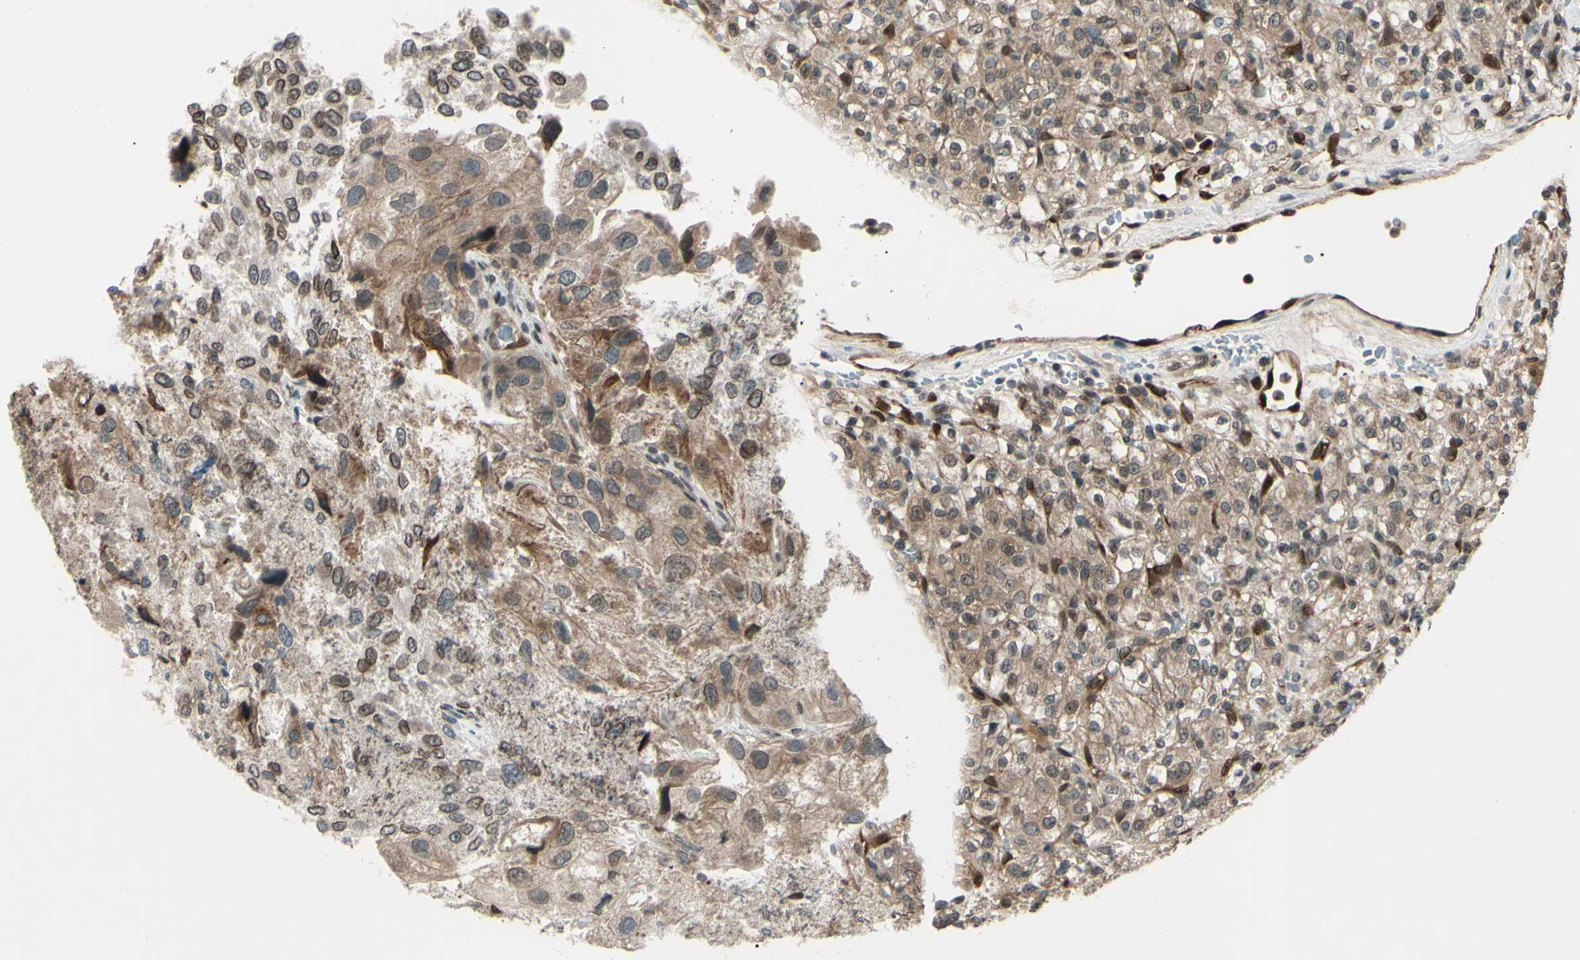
{"staining": {"intensity": "weak", "quantity": ">75%", "location": "cytoplasmic/membranous"}, "tissue": "renal cancer", "cell_type": "Tumor cells", "image_type": "cancer", "snomed": [{"axis": "morphology", "description": "Normal tissue, NOS"}, {"axis": "morphology", "description": "Adenocarcinoma, NOS"}, {"axis": "topography", "description": "Kidney"}], "caption": "Protein staining of adenocarcinoma (renal) tissue exhibits weak cytoplasmic/membranous staining in approximately >75% of tumor cells. The staining was performed using DAB (3,3'-diaminobenzidine) to visualize the protein expression in brown, while the nuclei were stained in blue with hematoxylin (Magnification: 20x).", "gene": "MLF2", "patient": {"sex": "female", "age": 72}}